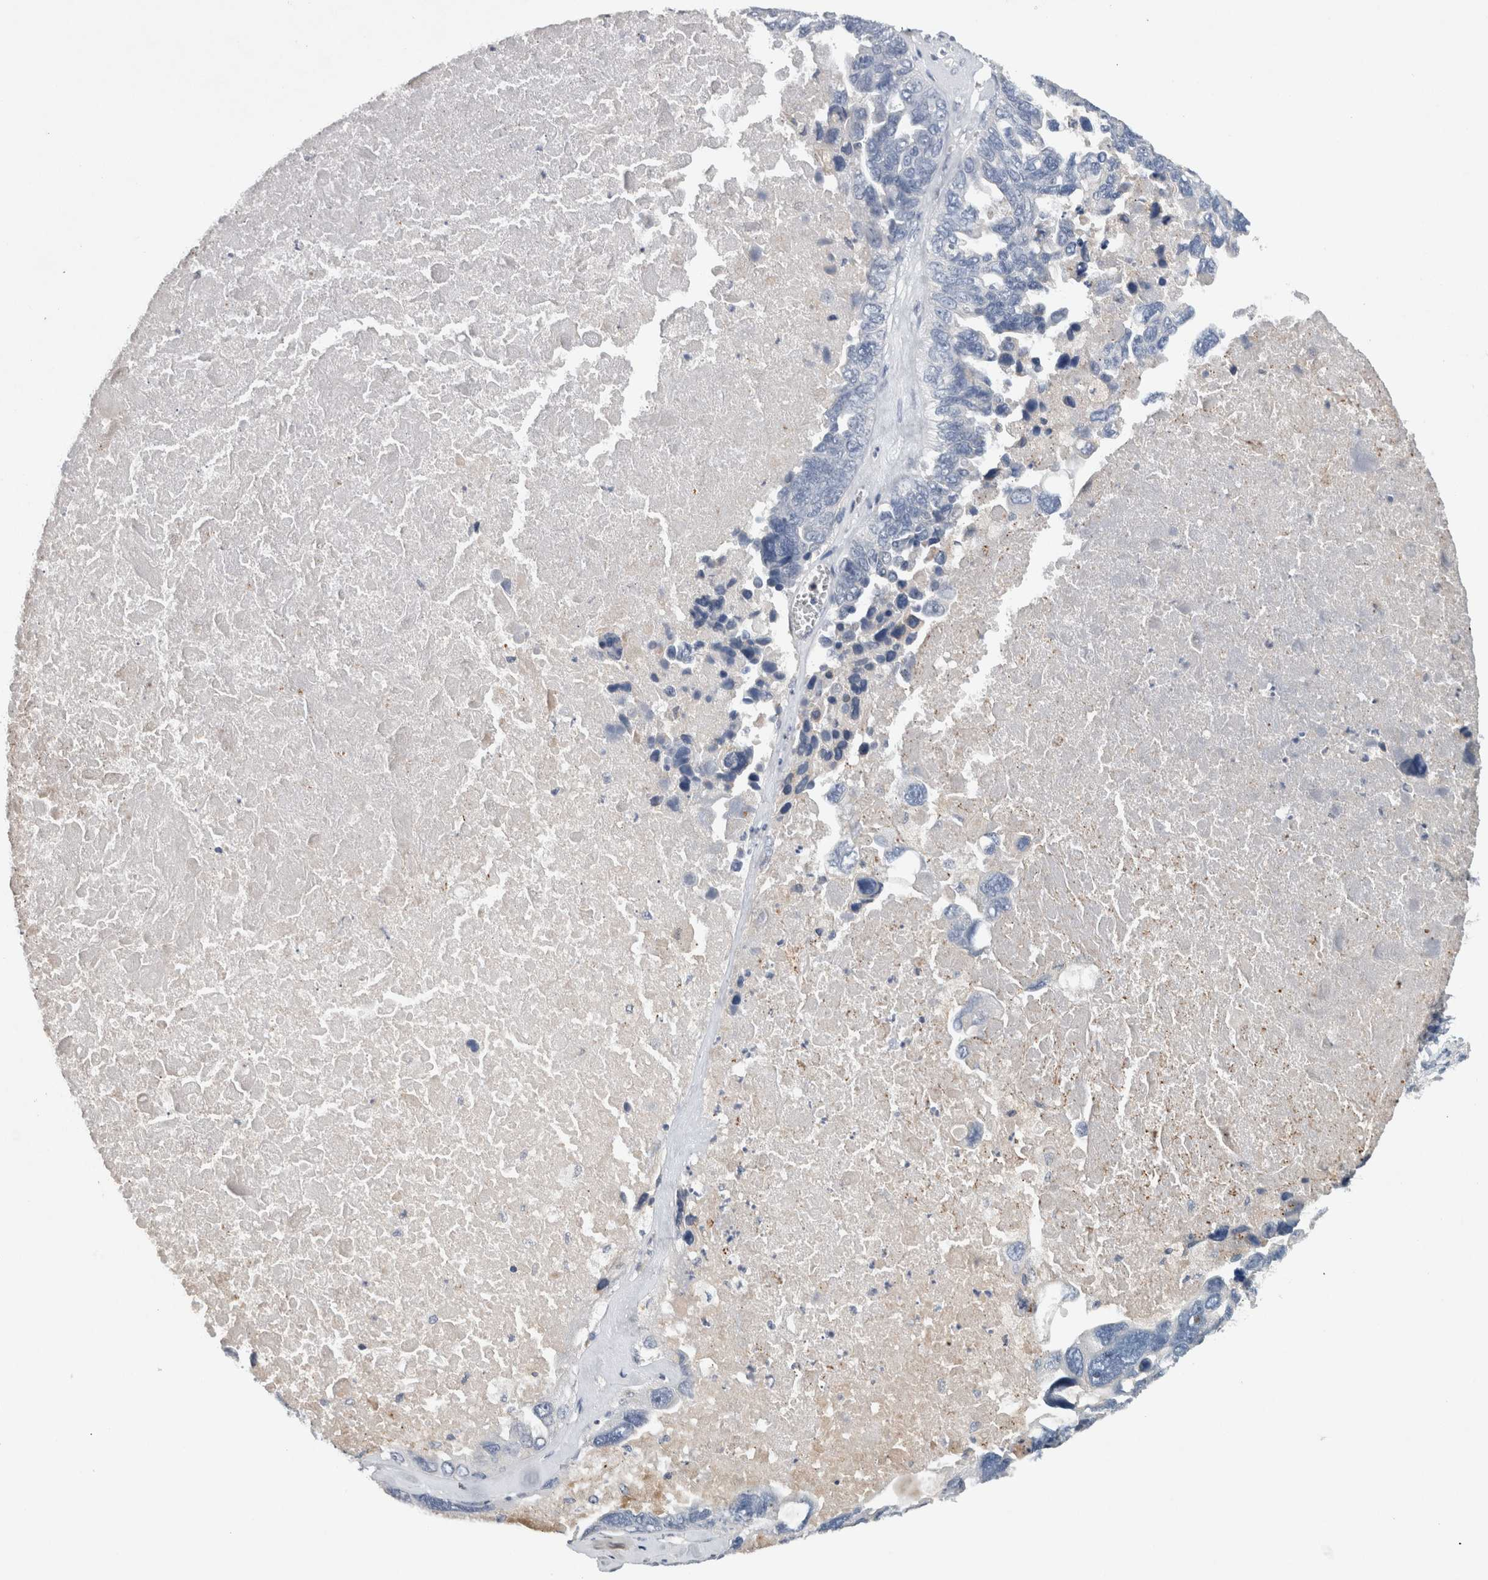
{"staining": {"intensity": "negative", "quantity": "none", "location": "none"}, "tissue": "ovarian cancer", "cell_type": "Tumor cells", "image_type": "cancer", "snomed": [{"axis": "morphology", "description": "Cystadenocarcinoma, serous, NOS"}, {"axis": "topography", "description": "Ovary"}], "caption": "The histopathology image reveals no staining of tumor cells in ovarian cancer (serous cystadenocarcinoma).", "gene": "HEXD", "patient": {"sex": "female", "age": 79}}